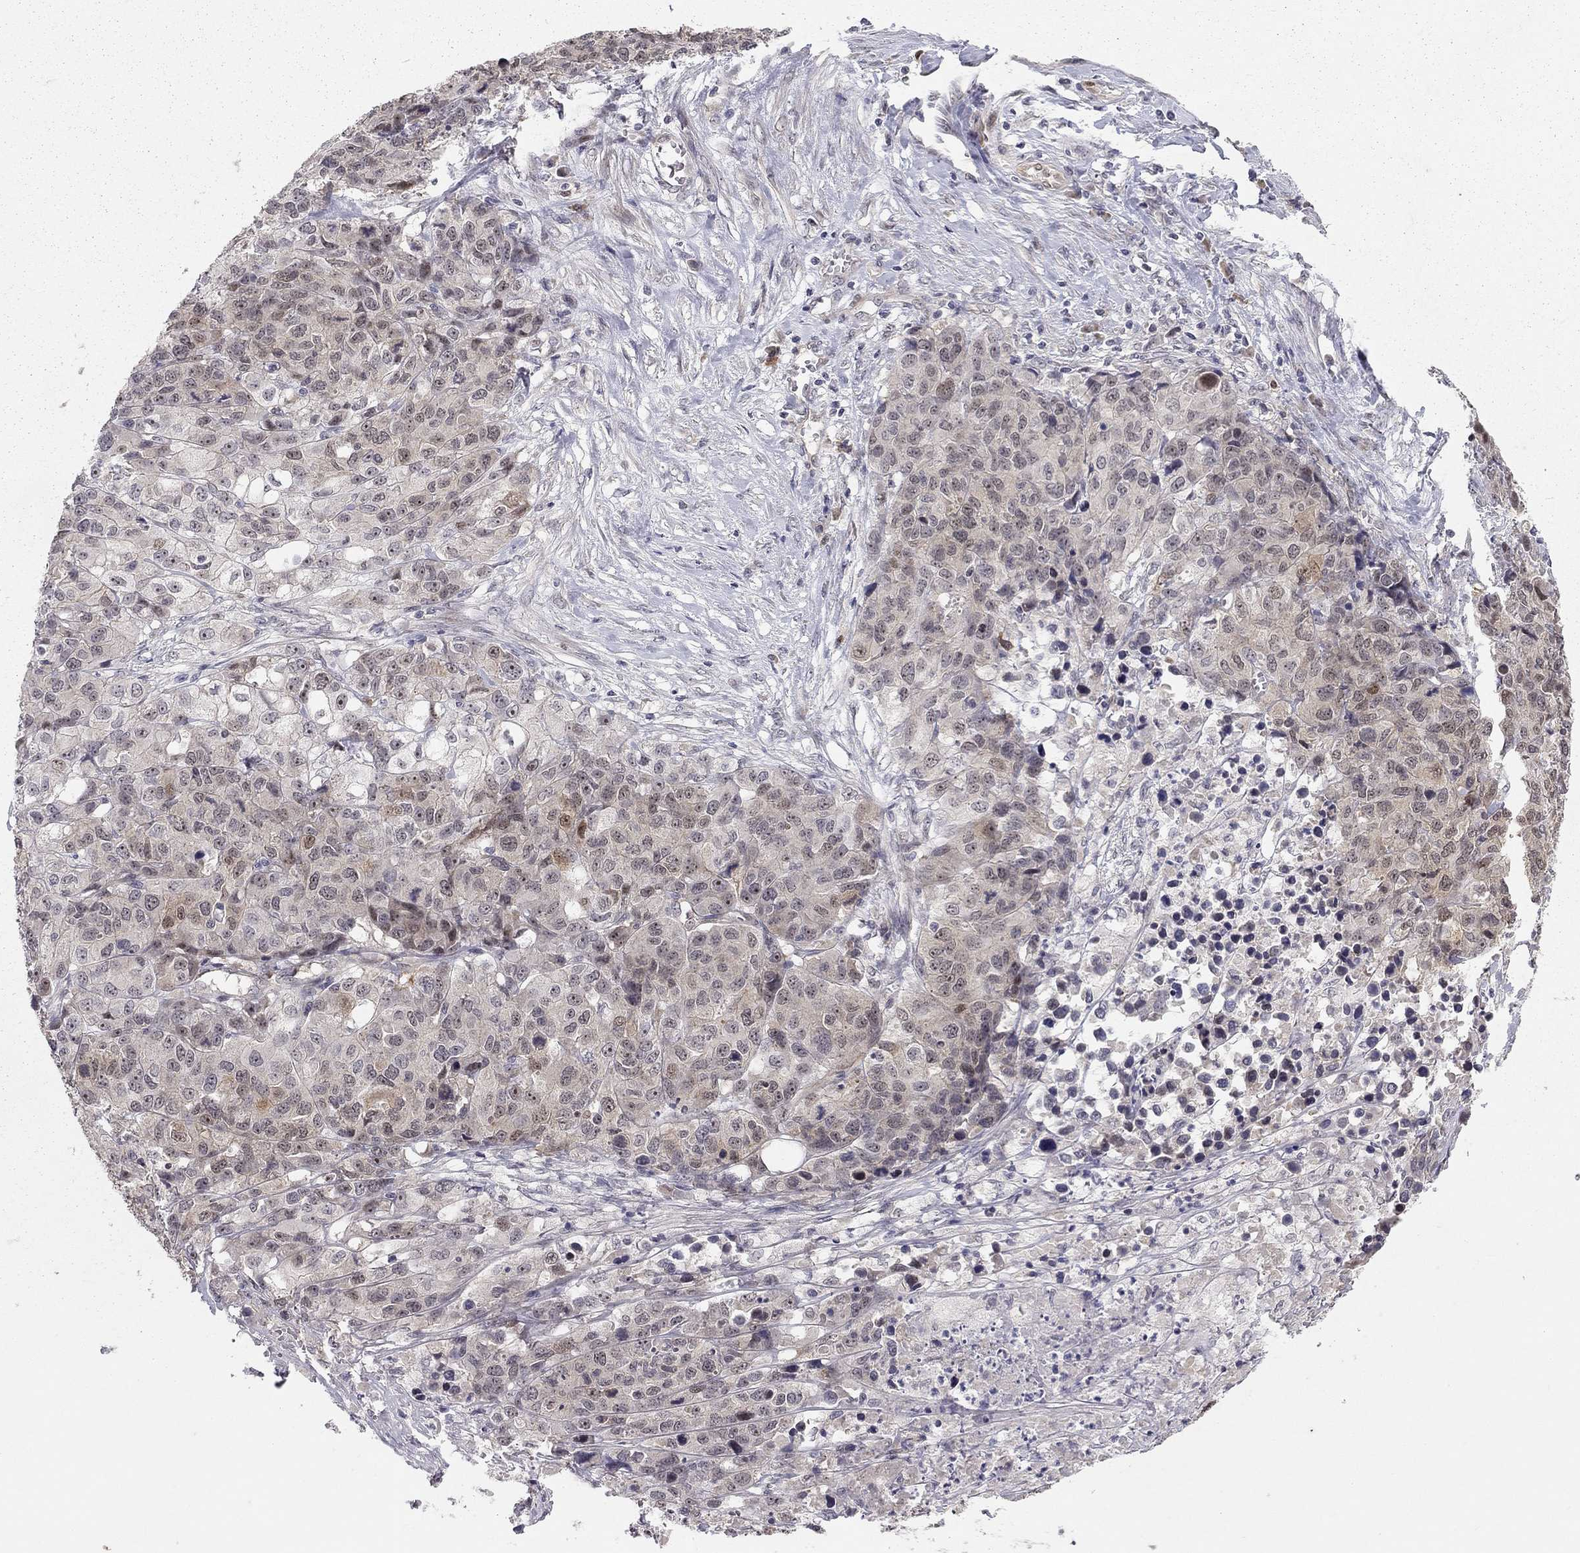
{"staining": {"intensity": "moderate", "quantity": "<25%", "location": "cytoplasmic/membranous"}, "tissue": "ovarian cancer", "cell_type": "Tumor cells", "image_type": "cancer", "snomed": [{"axis": "morphology", "description": "Cystadenocarcinoma, serous, NOS"}, {"axis": "topography", "description": "Ovary"}], "caption": "An image of human ovarian serous cystadenocarcinoma stained for a protein reveals moderate cytoplasmic/membranous brown staining in tumor cells. (brown staining indicates protein expression, while blue staining denotes nuclei).", "gene": "STXBP6", "patient": {"sex": "female", "age": 87}}